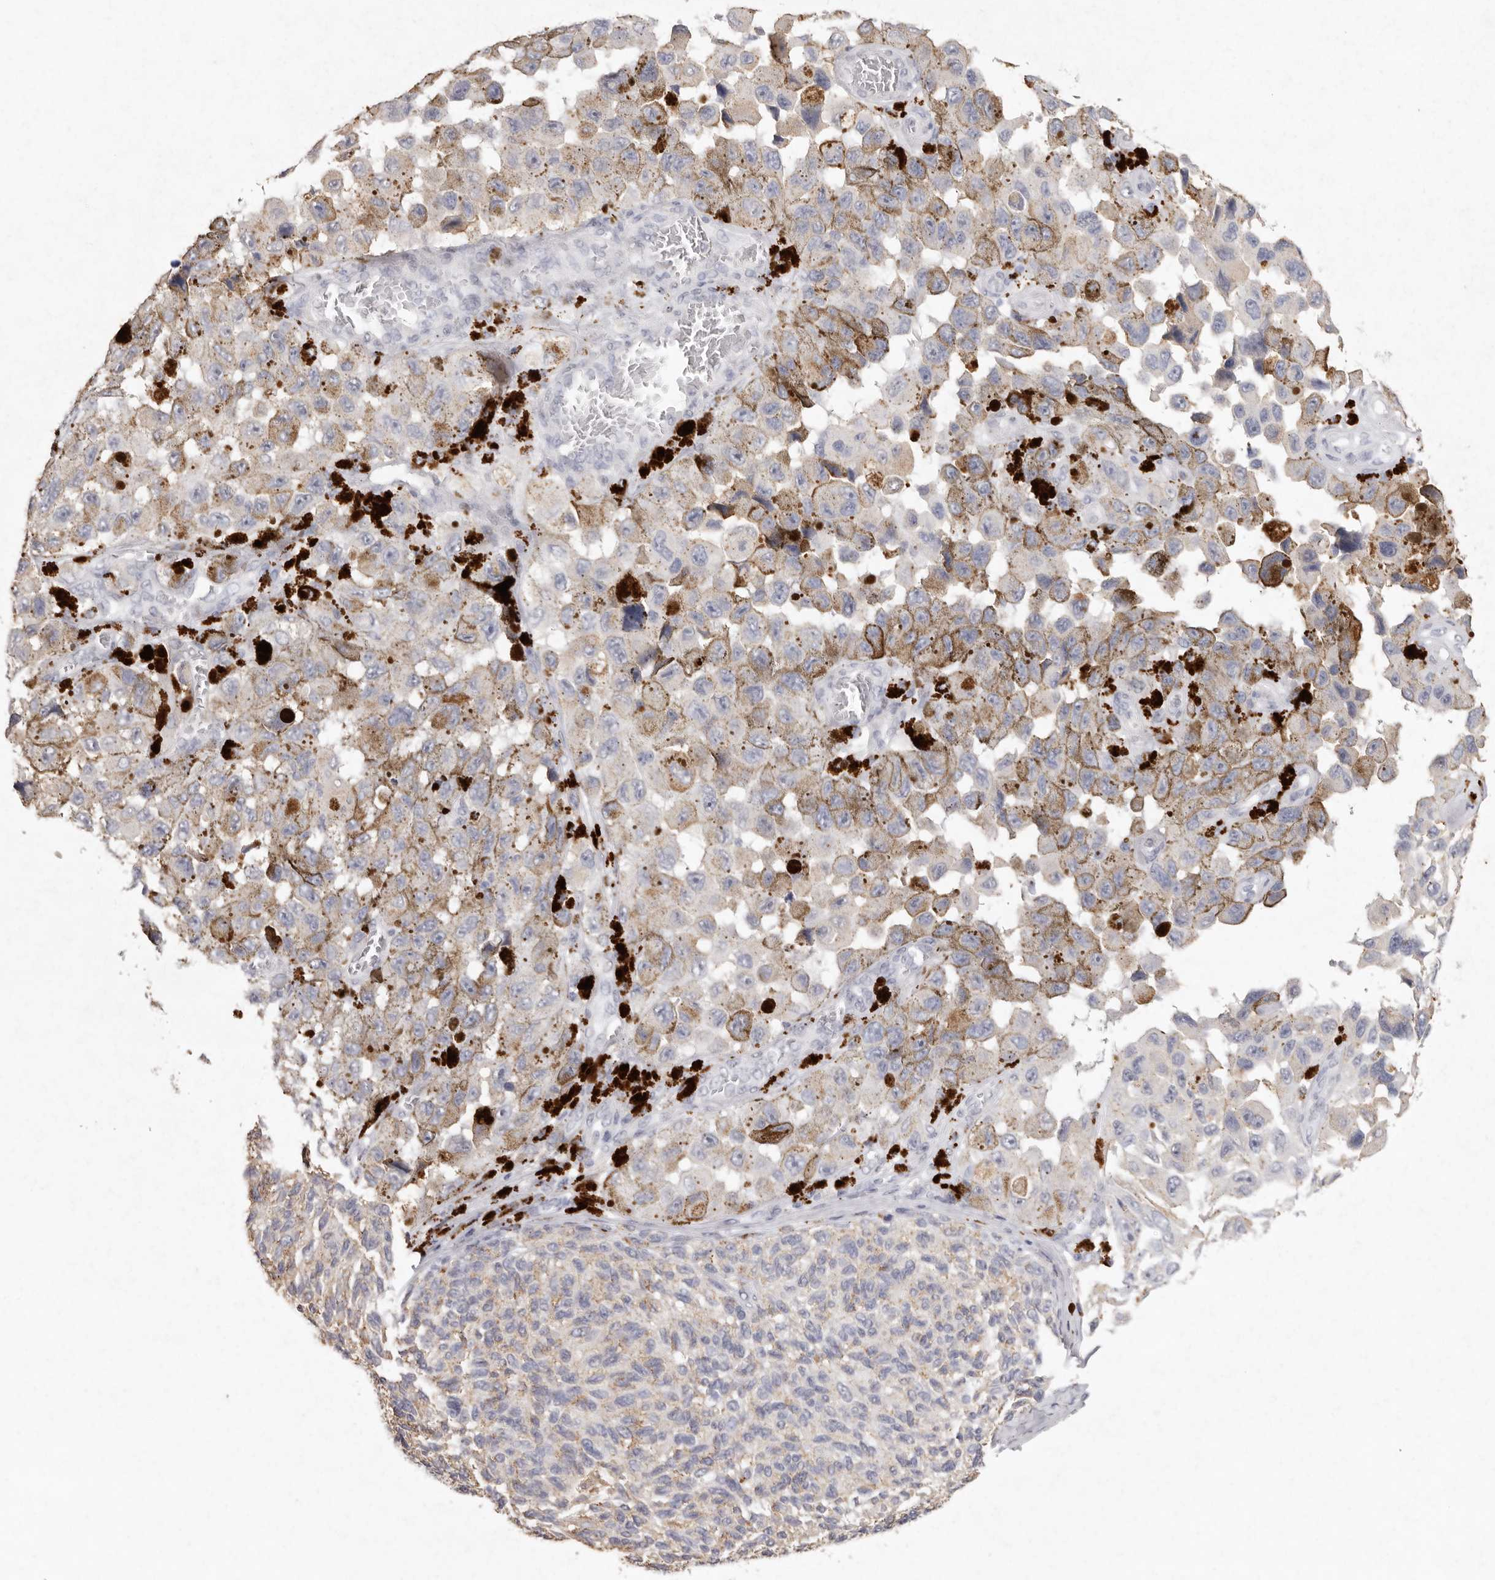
{"staining": {"intensity": "negative", "quantity": "none", "location": "none"}, "tissue": "melanoma", "cell_type": "Tumor cells", "image_type": "cancer", "snomed": [{"axis": "morphology", "description": "Malignant melanoma, NOS"}, {"axis": "topography", "description": "Skin"}], "caption": "This is an immunohistochemistry (IHC) image of human melanoma. There is no expression in tumor cells.", "gene": "FAM185A", "patient": {"sex": "female", "age": 73}}